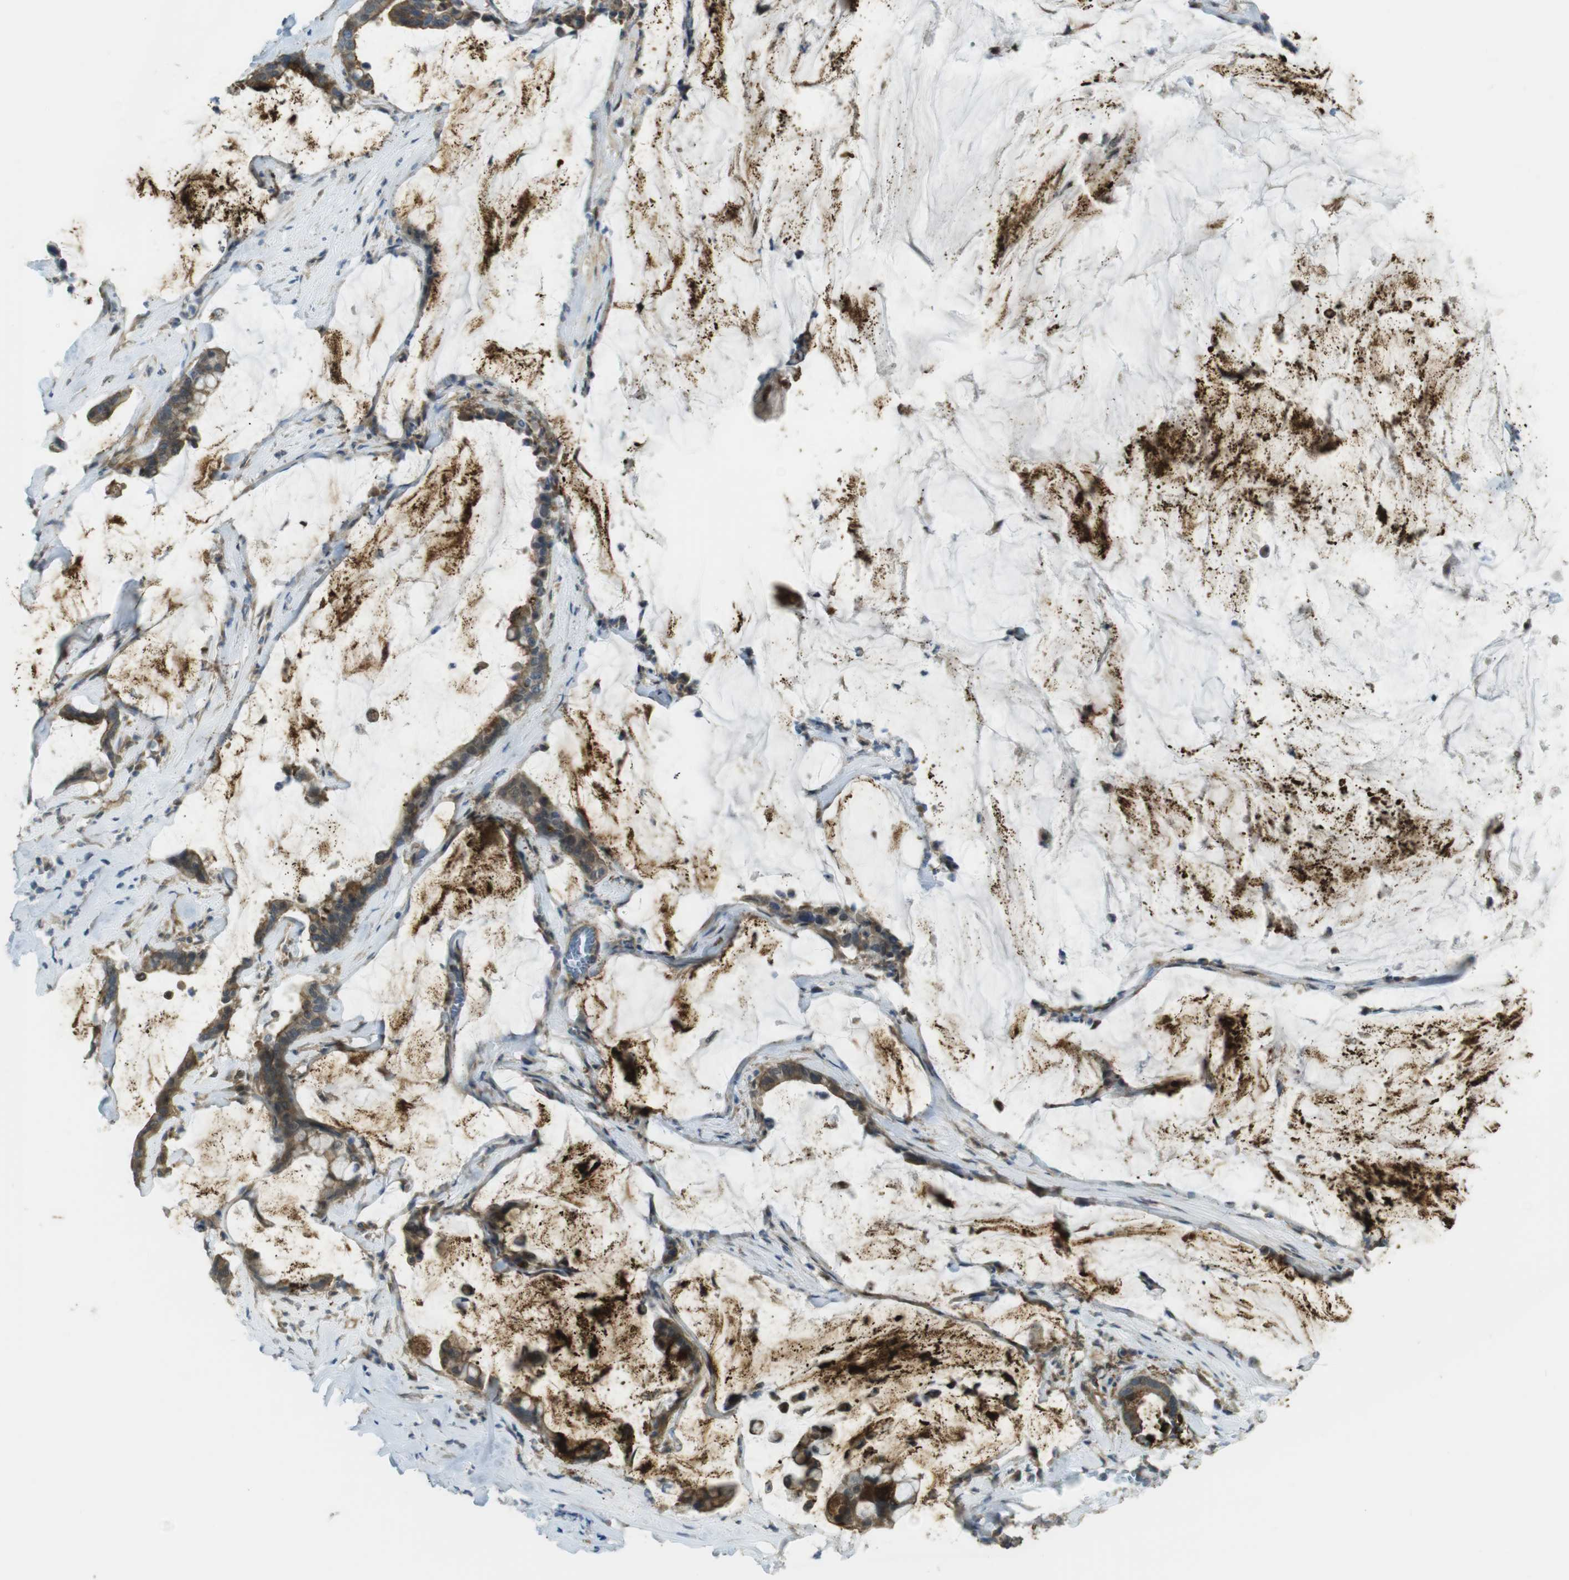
{"staining": {"intensity": "moderate", "quantity": ">75%", "location": "cytoplasmic/membranous"}, "tissue": "pancreatic cancer", "cell_type": "Tumor cells", "image_type": "cancer", "snomed": [{"axis": "morphology", "description": "Adenocarcinoma, NOS"}, {"axis": "topography", "description": "Pancreas"}], "caption": "IHC (DAB (3,3'-diaminobenzidine)) staining of pancreatic cancer reveals moderate cytoplasmic/membranous protein positivity in approximately >75% of tumor cells.", "gene": "ABHD15", "patient": {"sex": "male", "age": 41}}